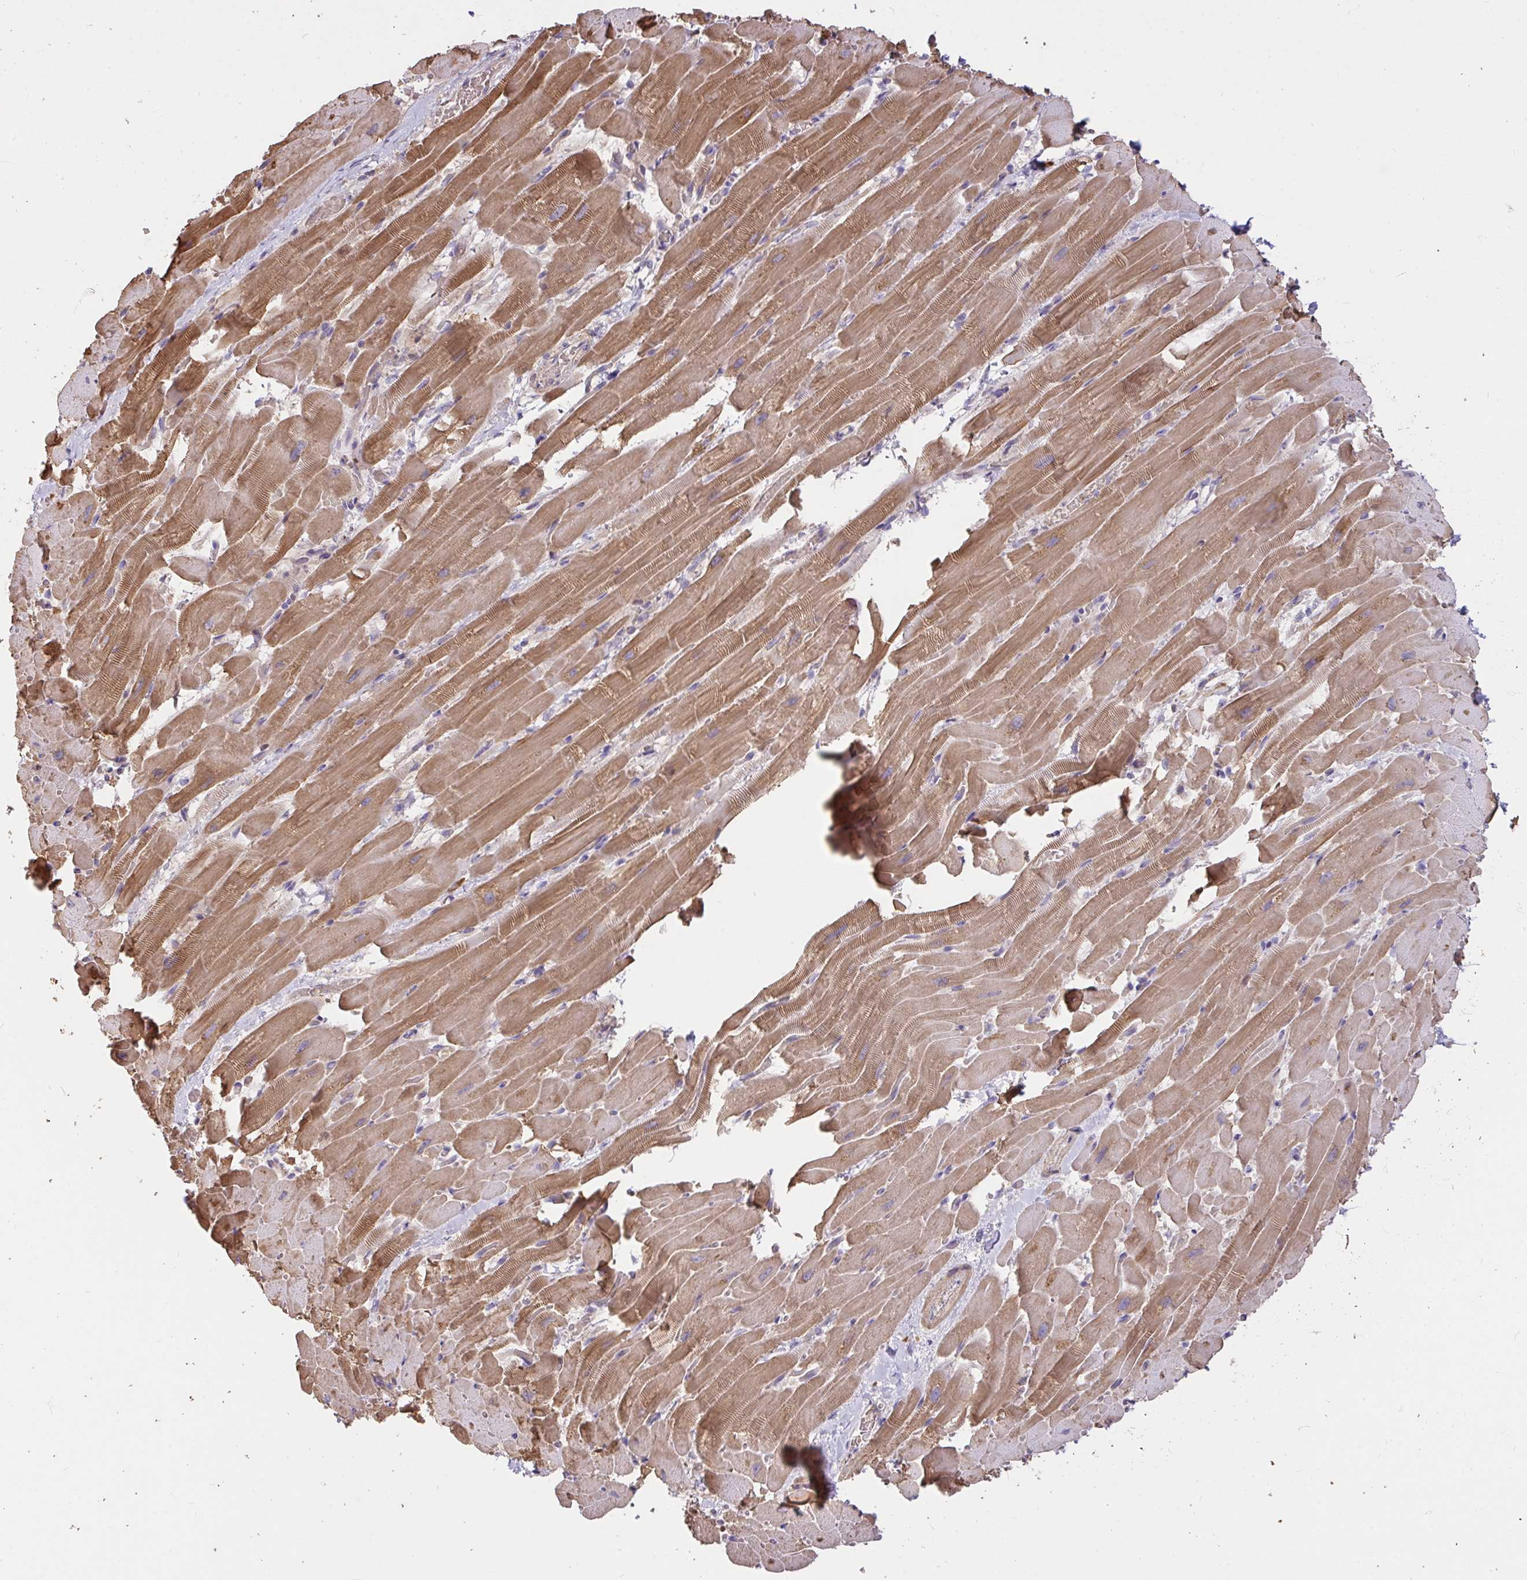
{"staining": {"intensity": "moderate", "quantity": ">75%", "location": "cytoplasmic/membranous"}, "tissue": "heart muscle", "cell_type": "Cardiomyocytes", "image_type": "normal", "snomed": [{"axis": "morphology", "description": "Normal tissue, NOS"}, {"axis": "topography", "description": "Heart"}], "caption": "Protein staining reveals moderate cytoplasmic/membranous positivity in approximately >75% of cardiomyocytes in benign heart muscle.", "gene": "FCER1A", "patient": {"sex": "male", "age": 37}}